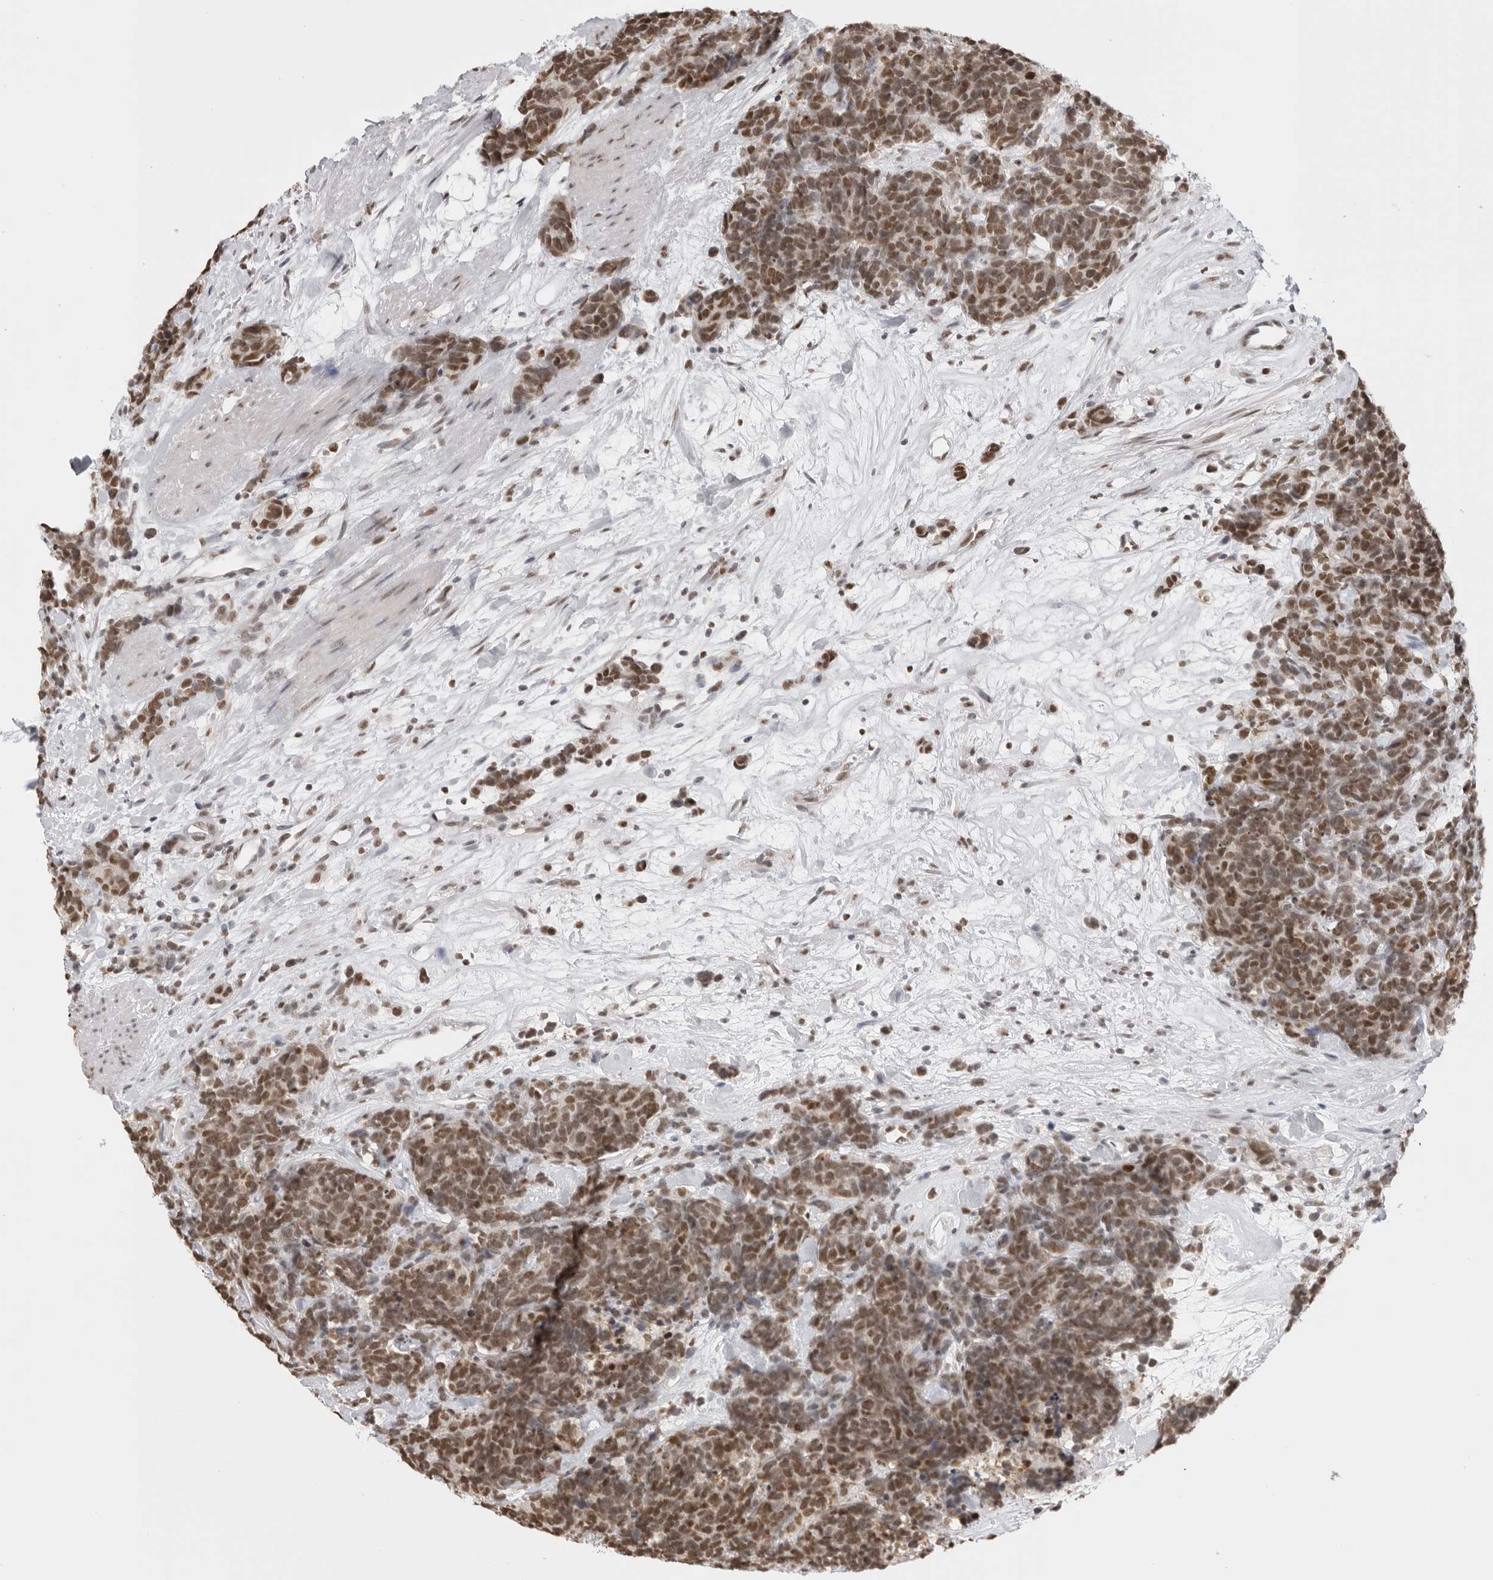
{"staining": {"intensity": "moderate", "quantity": ">75%", "location": "cytoplasmic/membranous,nuclear"}, "tissue": "carcinoid", "cell_type": "Tumor cells", "image_type": "cancer", "snomed": [{"axis": "morphology", "description": "Carcinoma, NOS"}, {"axis": "morphology", "description": "Carcinoid, malignant, NOS"}, {"axis": "topography", "description": "Urinary bladder"}], "caption": "About >75% of tumor cells in human carcinoma reveal moderate cytoplasmic/membranous and nuclear protein staining as visualized by brown immunohistochemical staining.", "gene": "RPA2", "patient": {"sex": "male", "age": 57}}